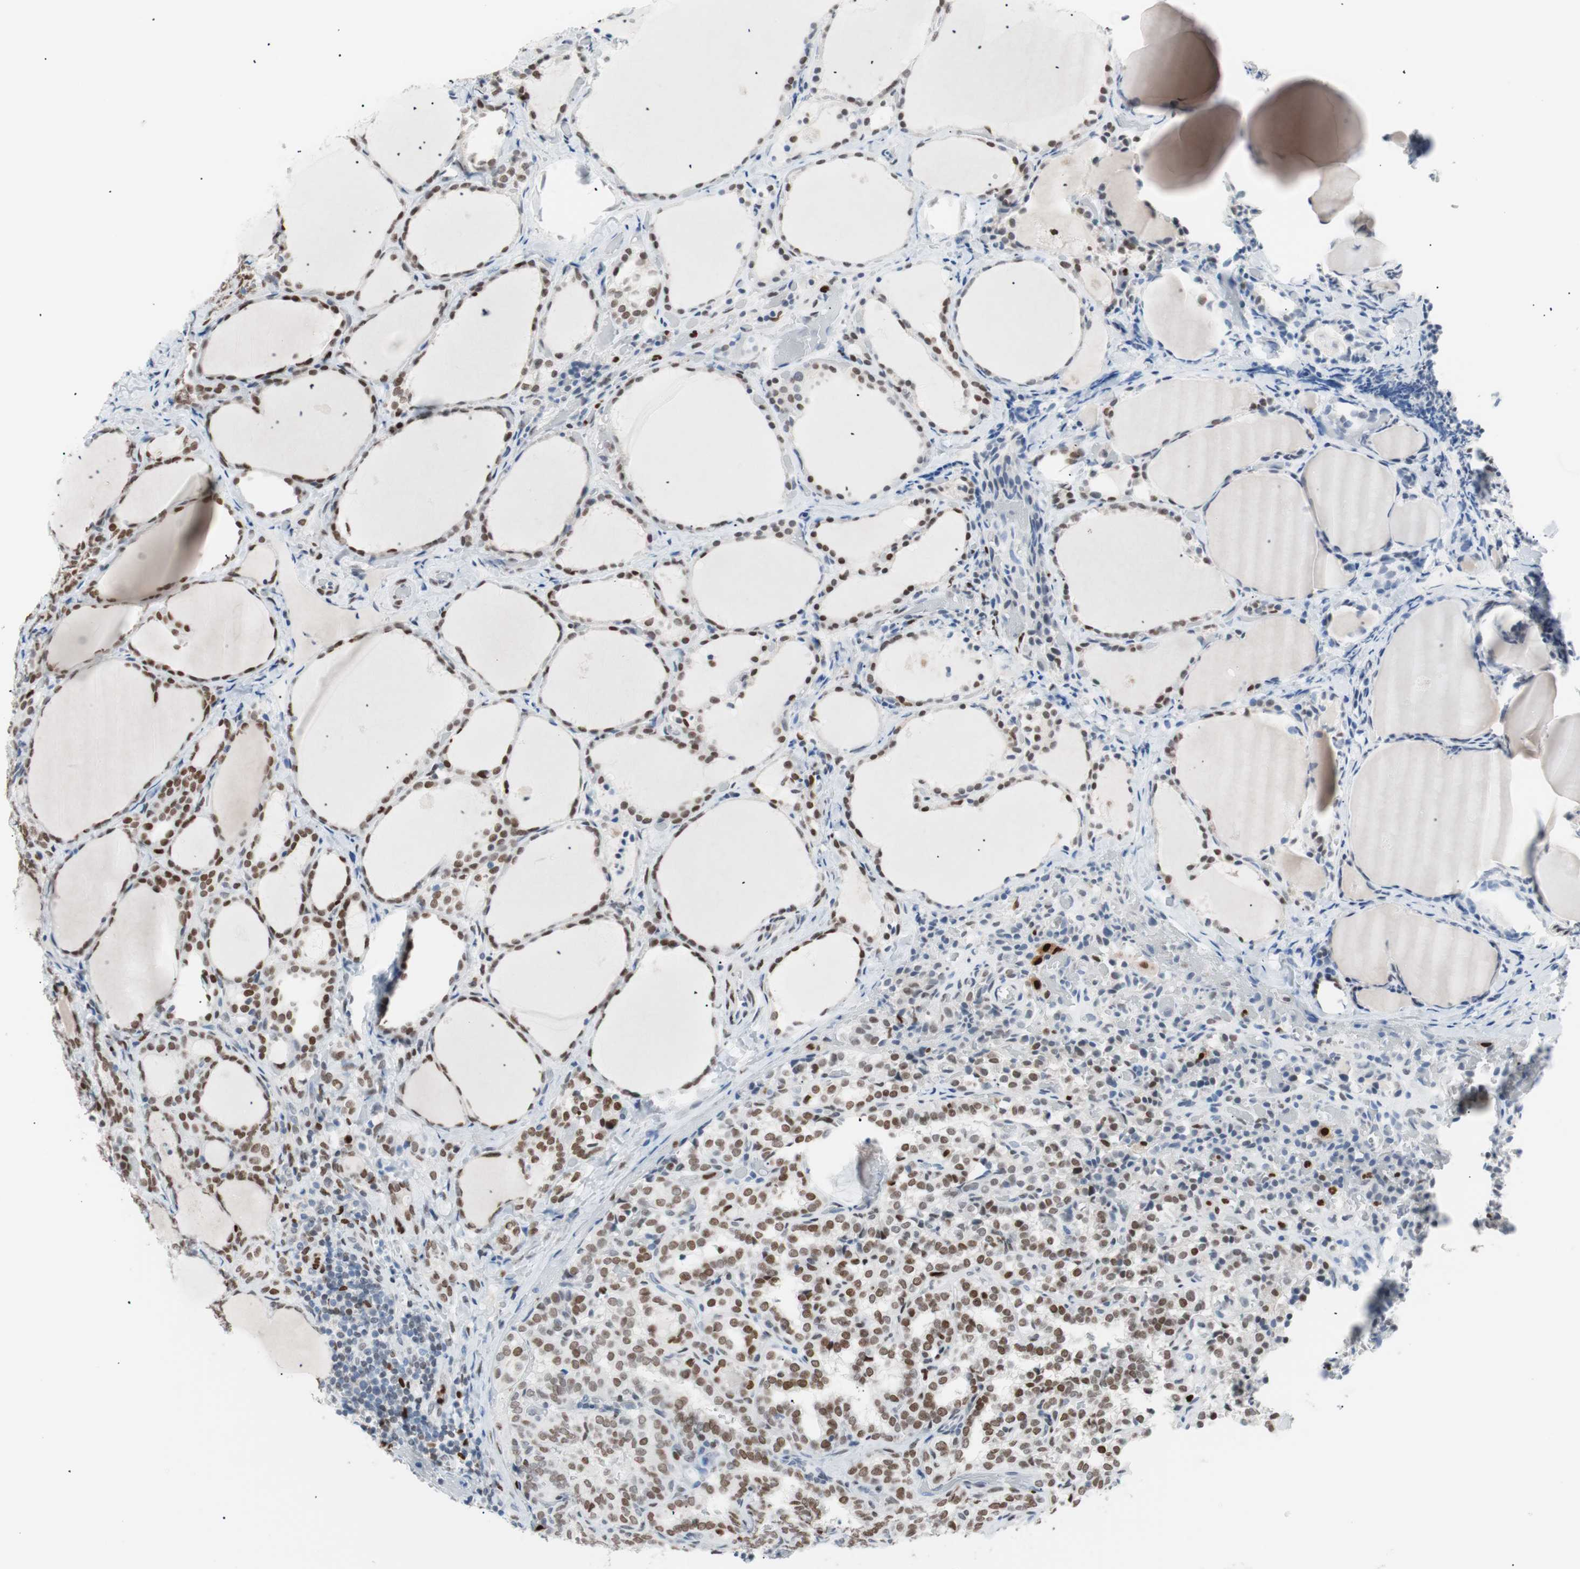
{"staining": {"intensity": "moderate", "quantity": ">75%", "location": "nuclear"}, "tissue": "thyroid cancer", "cell_type": "Tumor cells", "image_type": "cancer", "snomed": [{"axis": "morphology", "description": "Normal tissue, NOS"}, {"axis": "morphology", "description": "Papillary adenocarcinoma, NOS"}, {"axis": "topography", "description": "Thyroid gland"}], "caption": "Protein staining demonstrates moderate nuclear staining in approximately >75% of tumor cells in thyroid papillary adenocarcinoma.", "gene": "CEBPB", "patient": {"sex": "female", "age": 30}}